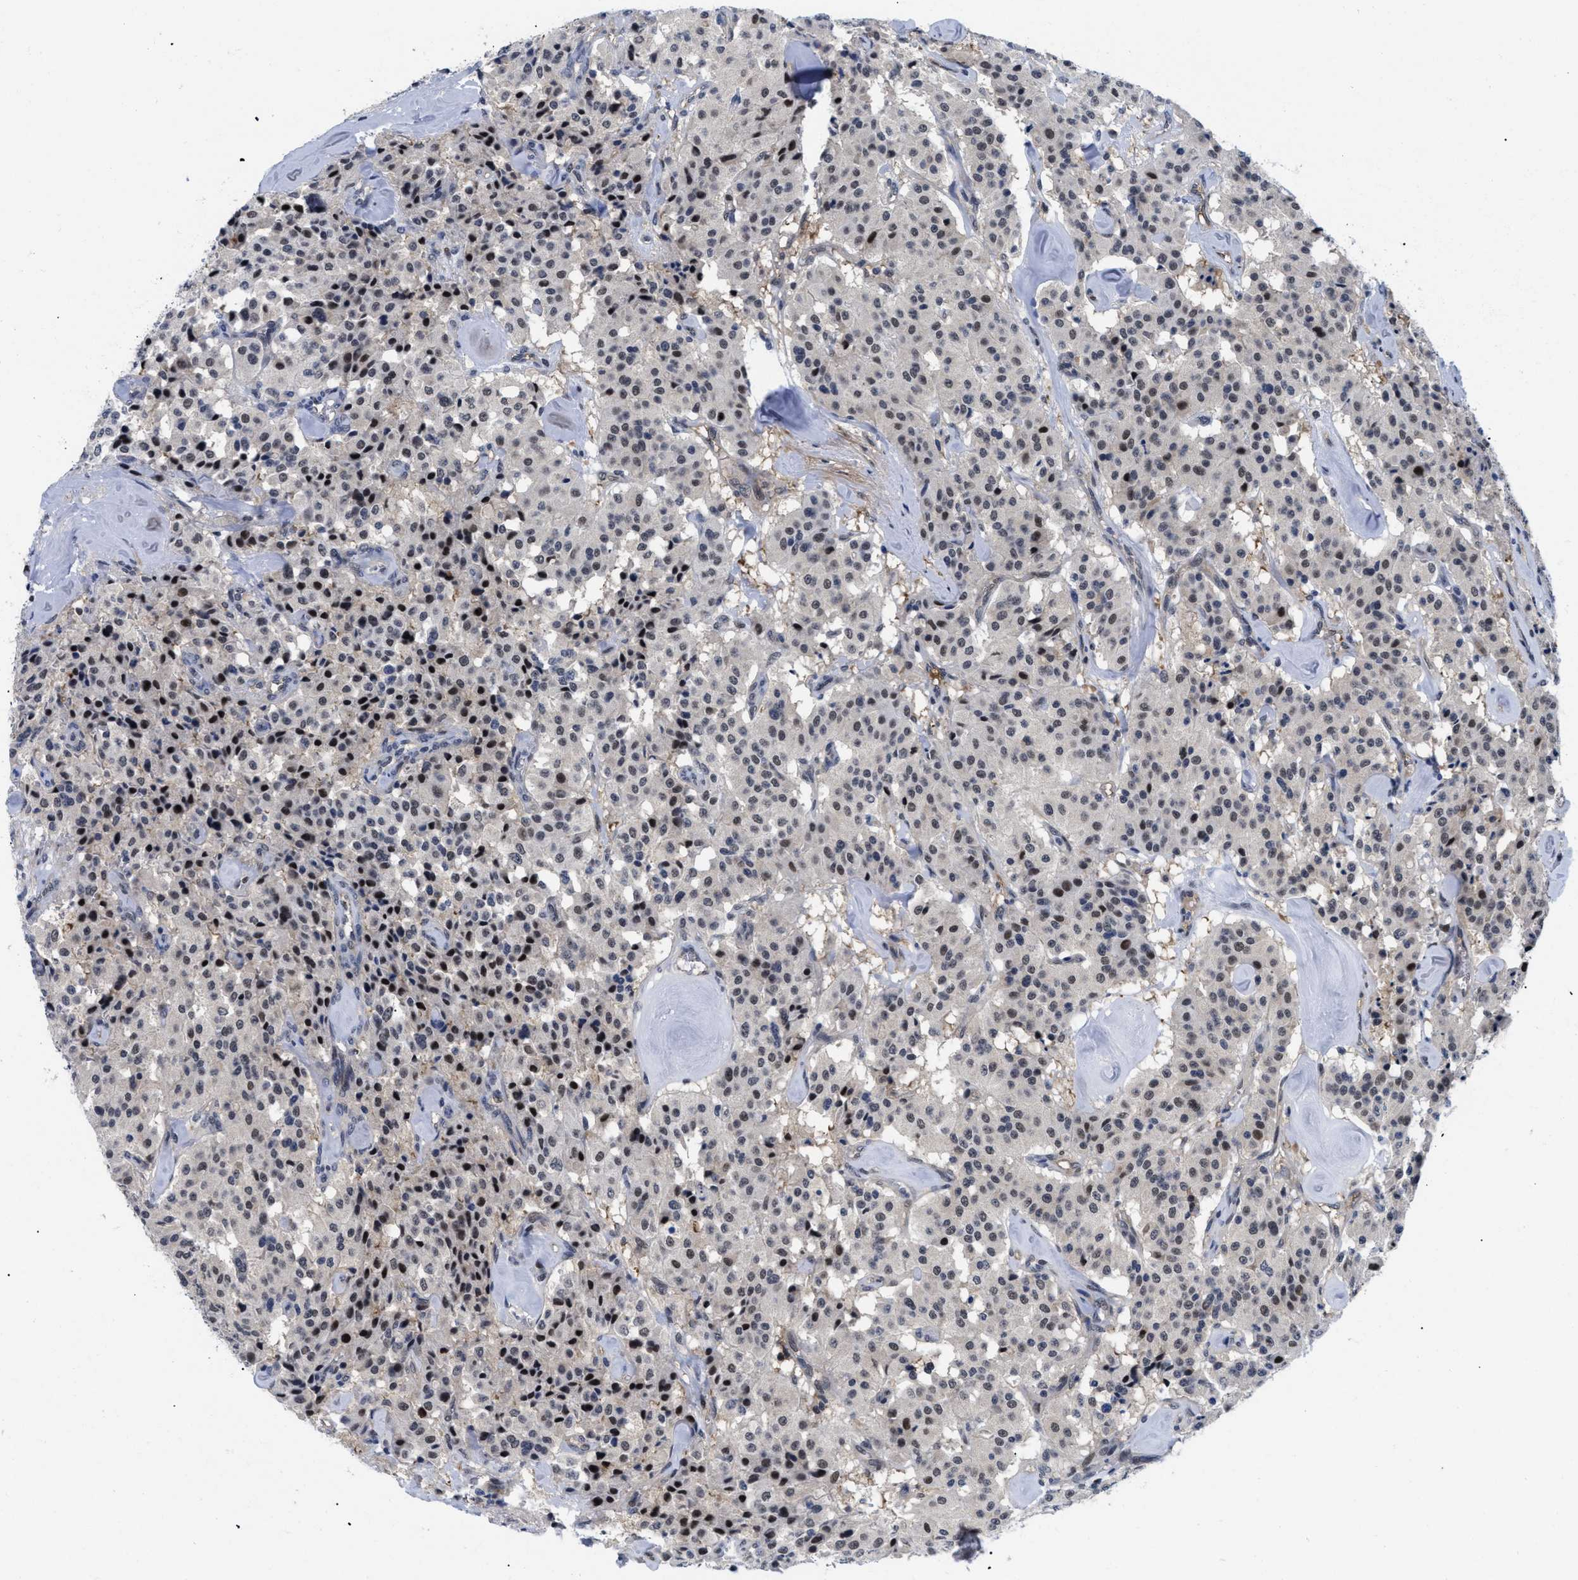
{"staining": {"intensity": "moderate", "quantity": "<25%", "location": "nuclear"}, "tissue": "carcinoid", "cell_type": "Tumor cells", "image_type": "cancer", "snomed": [{"axis": "morphology", "description": "Carcinoid, malignant, NOS"}, {"axis": "topography", "description": "Lung"}], "caption": "Immunohistochemical staining of malignant carcinoid demonstrates moderate nuclear protein staining in approximately <25% of tumor cells. Nuclei are stained in blue.", "gene": "SLC29A2", "patient": {"sex": "male", "age": 30}}